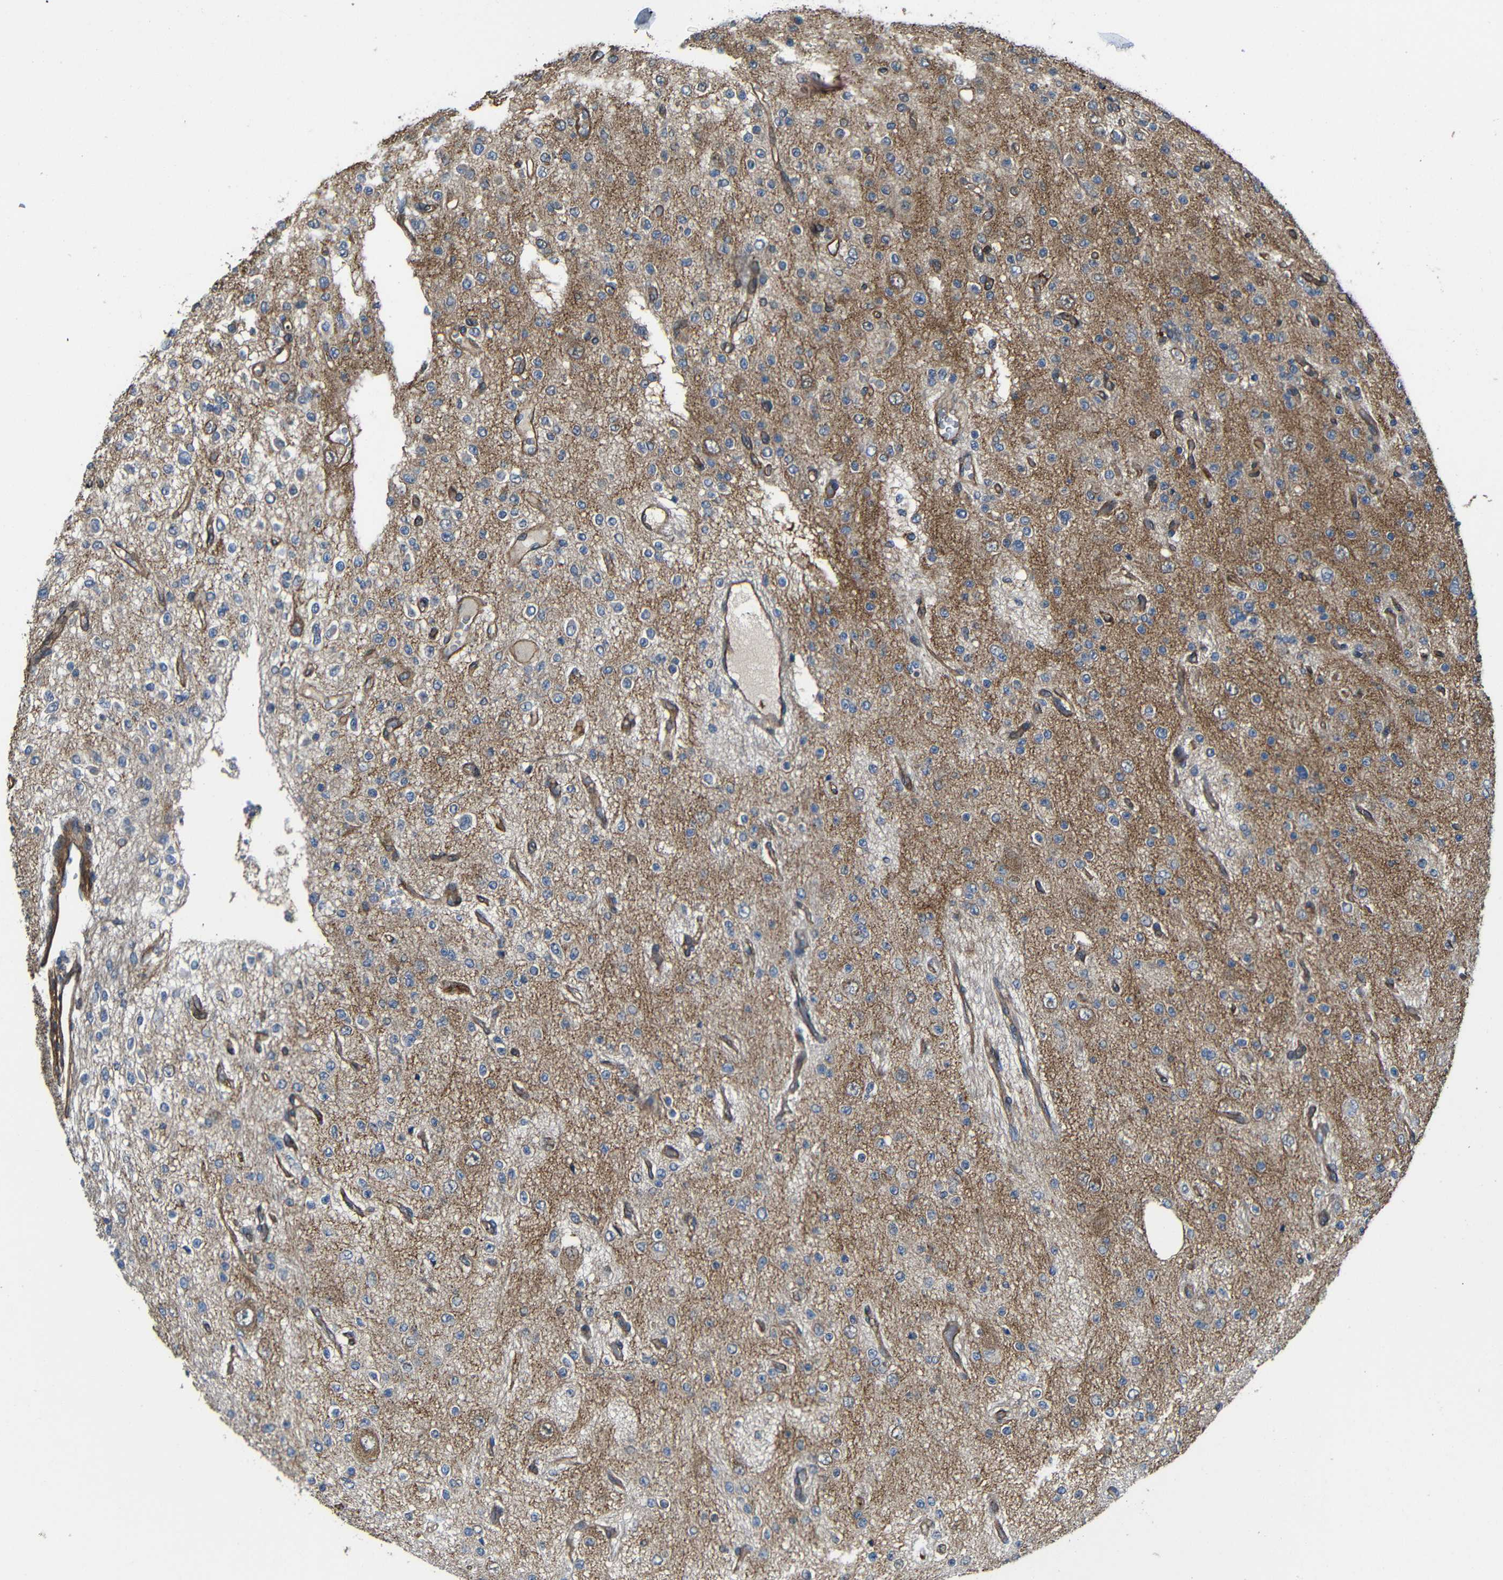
{"staining": {"intensity": "weak", "quantity": "25%-75%", "location": "cytoplasmic/membranous"}, "tissue": "glioma", "cell_type": "Tumor cells", "image_type": "cancer", "snomed": [{"axis": "morphology", "description": "Glioma, malignant, Low grade"}, {"axis": "topography", "description": "Brain"}], "caption": "Protein expression analysis of glioma displays weak cytoplasmic/membranous expression in about 25%-75% of tumor cells. The protein of interest is shown in brown color, while the nuclei are stained blue.", "gene": "PTCH1", "patient": {"sex": "male", "age": 38}}